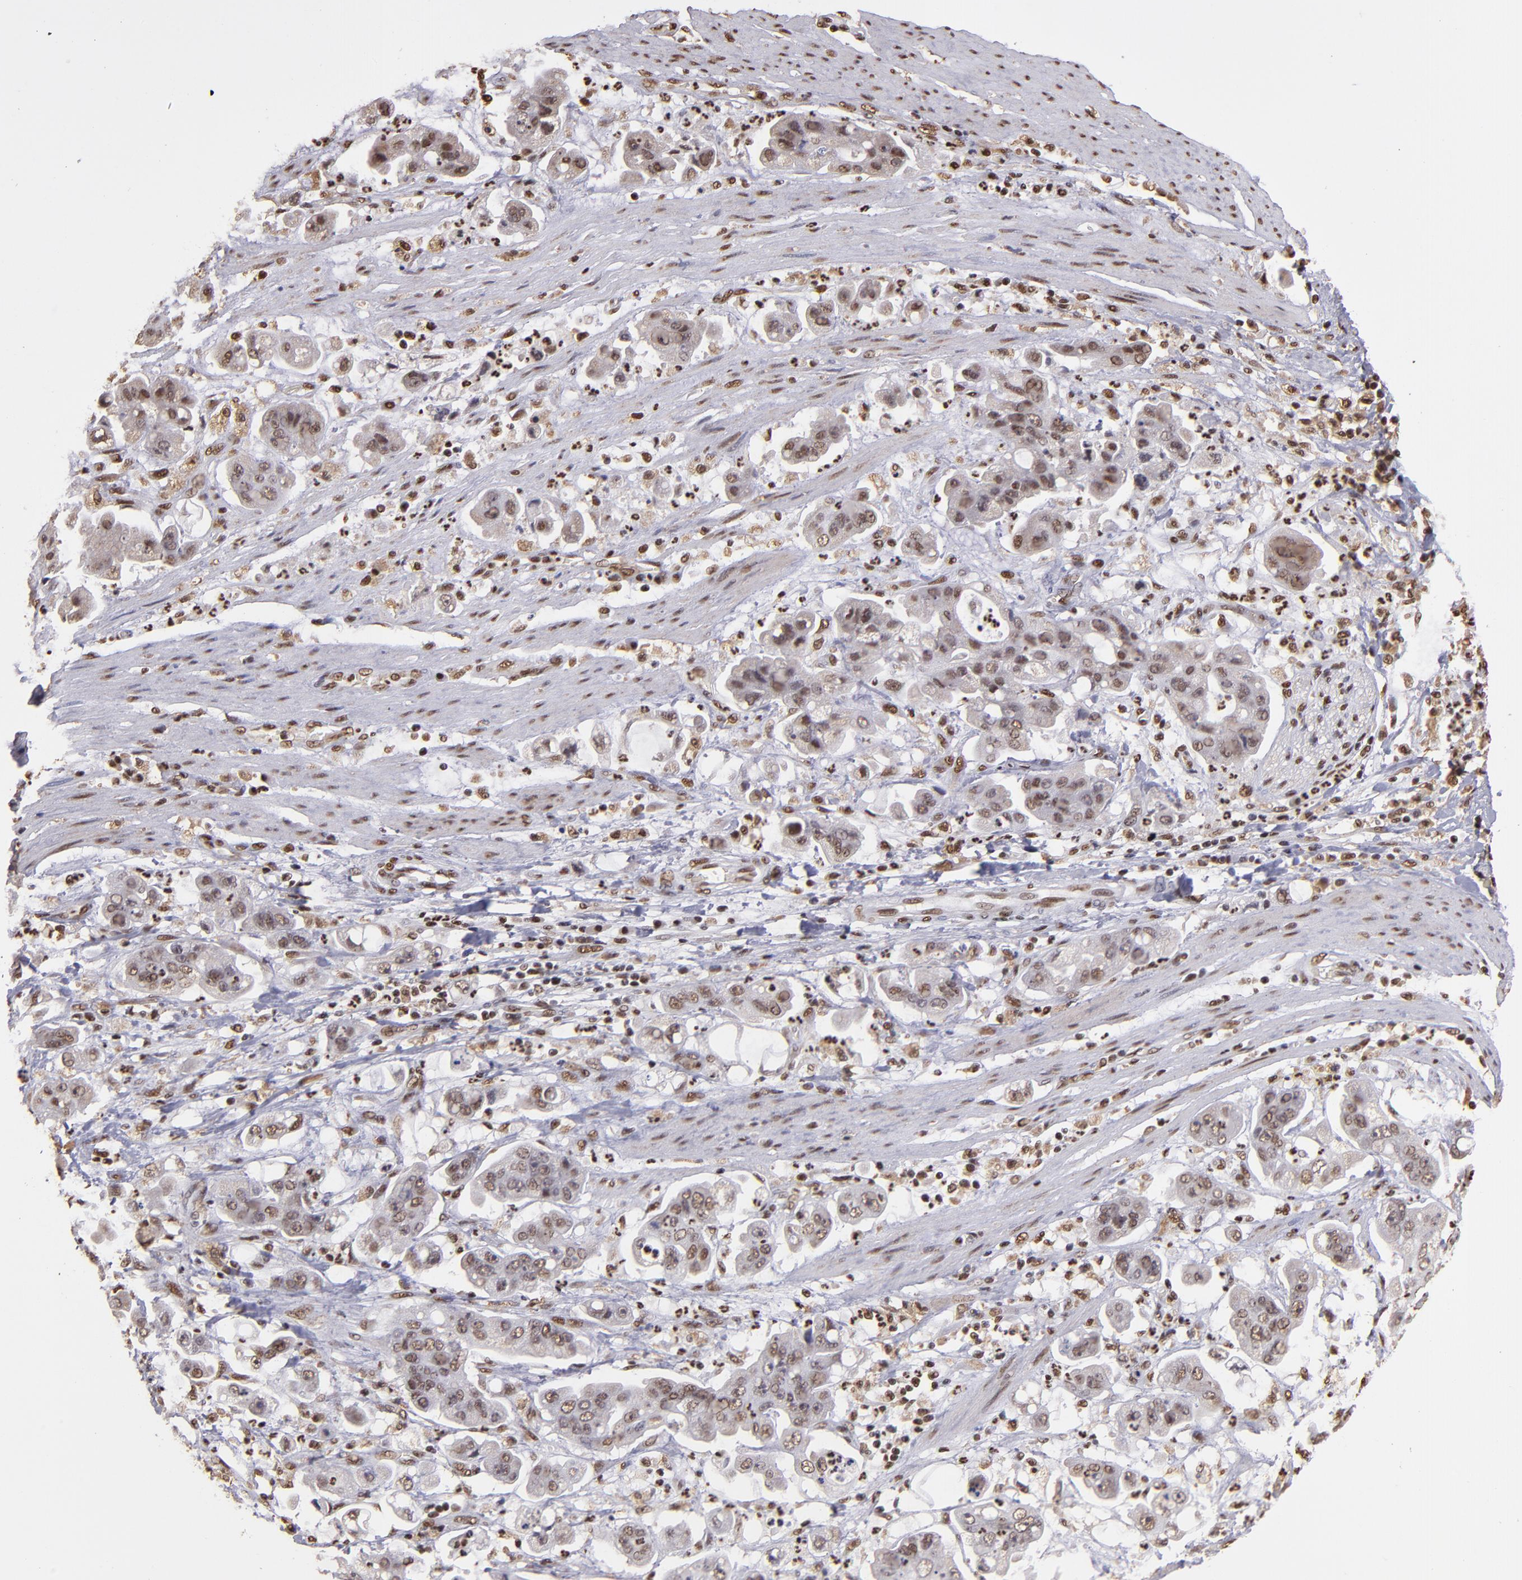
{"staining": {"intensity": "weak", "quantity": ">75%", "location": "cytoplasmic/membranous,nuclear"}, "tissue": "stomach cancer", "cell_type": "Tumor cells", "image_type": "cancer", "snomed": [{"axis": "morphology", "description": "Adenocarcinoma, NOS"}, {"axis": "topography", "description": "Stomach"}], "caption": "Adenocarcinoma (stomach) stained for a protein displays weak cytoplasmic/membranous and nuclear positivity in tumor cells.", "gene": "SP1", "patient": {"sex": "male", "age": 62}}